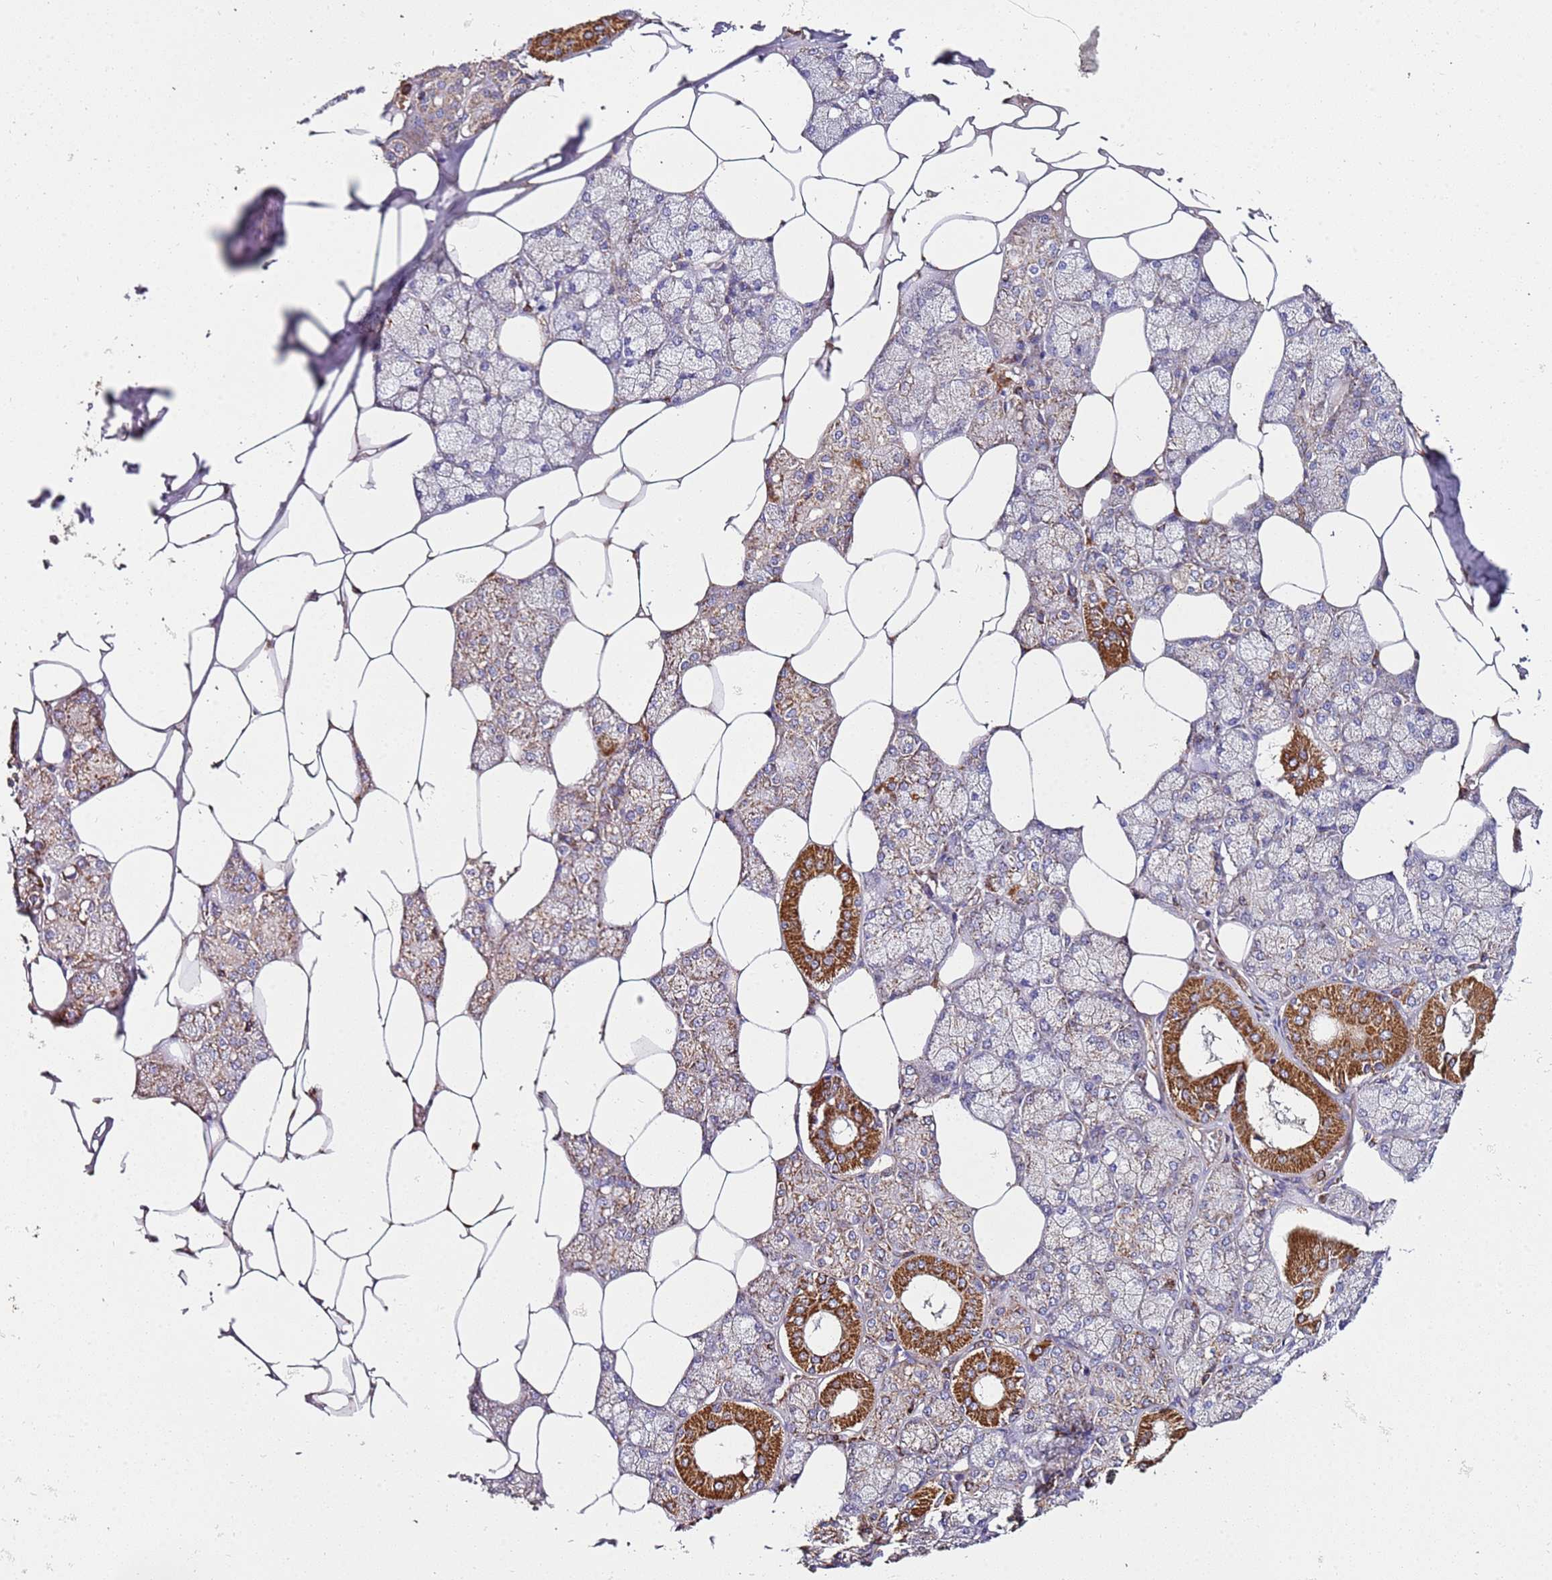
{"staining": {"intensity": "strong", "quantity": "<25%", "location": "cytoplasmic/membranous"}, "tissue": "salivary gland", "cell_type": "Glandular cells", "image_type": "normal", "snomed": [{"axis": "morphology", "description": "Normal tissue, NOS"}, {"axis": "topography", "description": "Salivary gland"}], "caption": "Immunohistochemical staining of benign salivary gland demonstrates medium levels of strong cytoplasmic/membranous expression in about <25% of glandular cells. (DAB (3,3'-diaminobenzidine) = brown stain, brightfield microscopy at high magnification).", "gene": "RMND5A", "patient": {"sex": "male", "age": 62}}